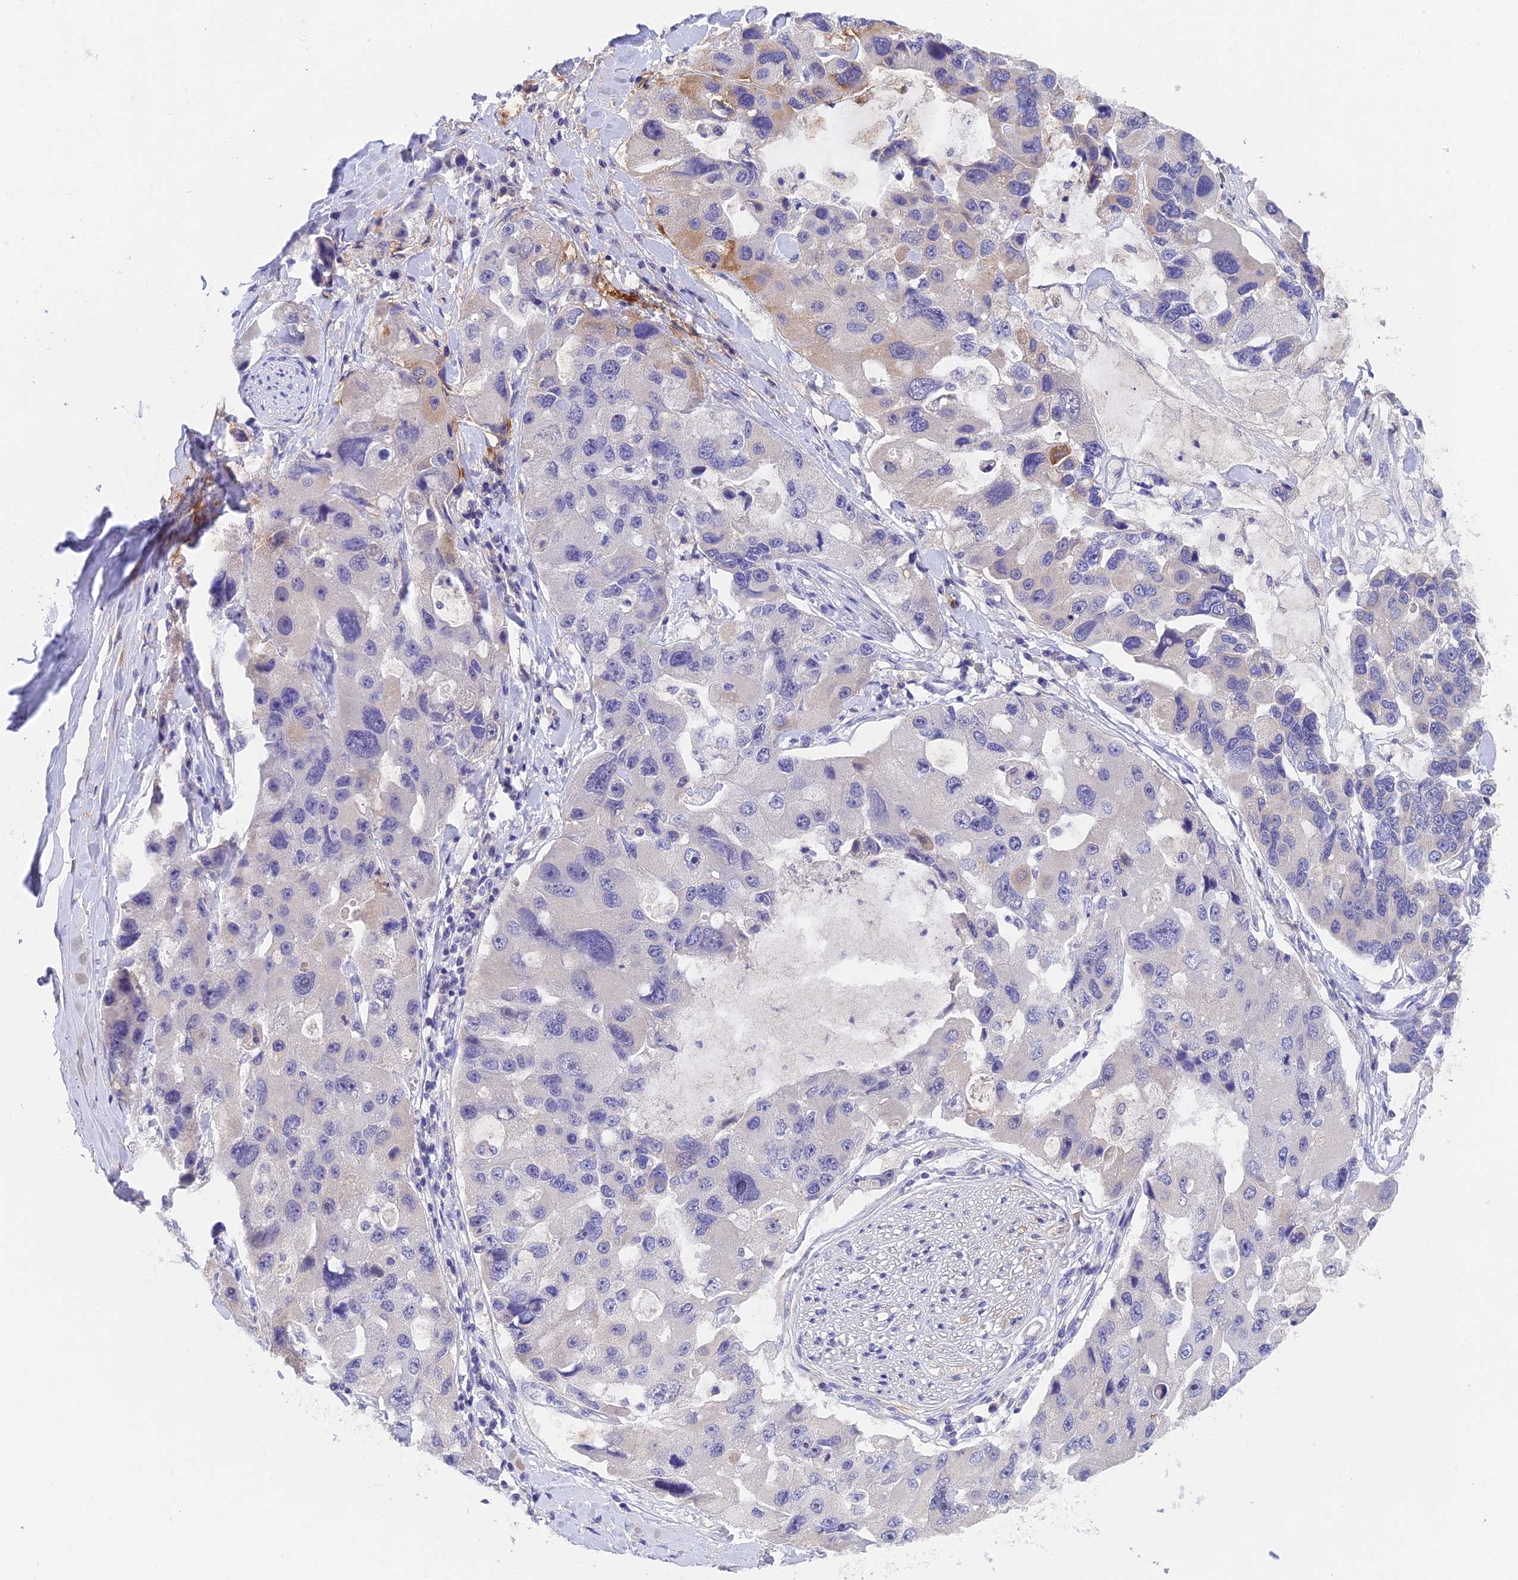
{"staining": {"intensity": "negative", "quantity": "none", "location": "none"}, "tissue": "lung cancer", "cell_type": "Tumor cells", "image_type": "cancer", "snomed": [{"axis": "morphology", "description": "Adenocarcinoma, NOS"}, {"axis": "topography", "description": "Lung"}], "caption": "Adenocarcinoma (lung) was stained to show a protein in brown. There is no significant expression in tumor cells.", "gene": "ADAMTS13", "patient": {"sex": "female", "age": 54}}